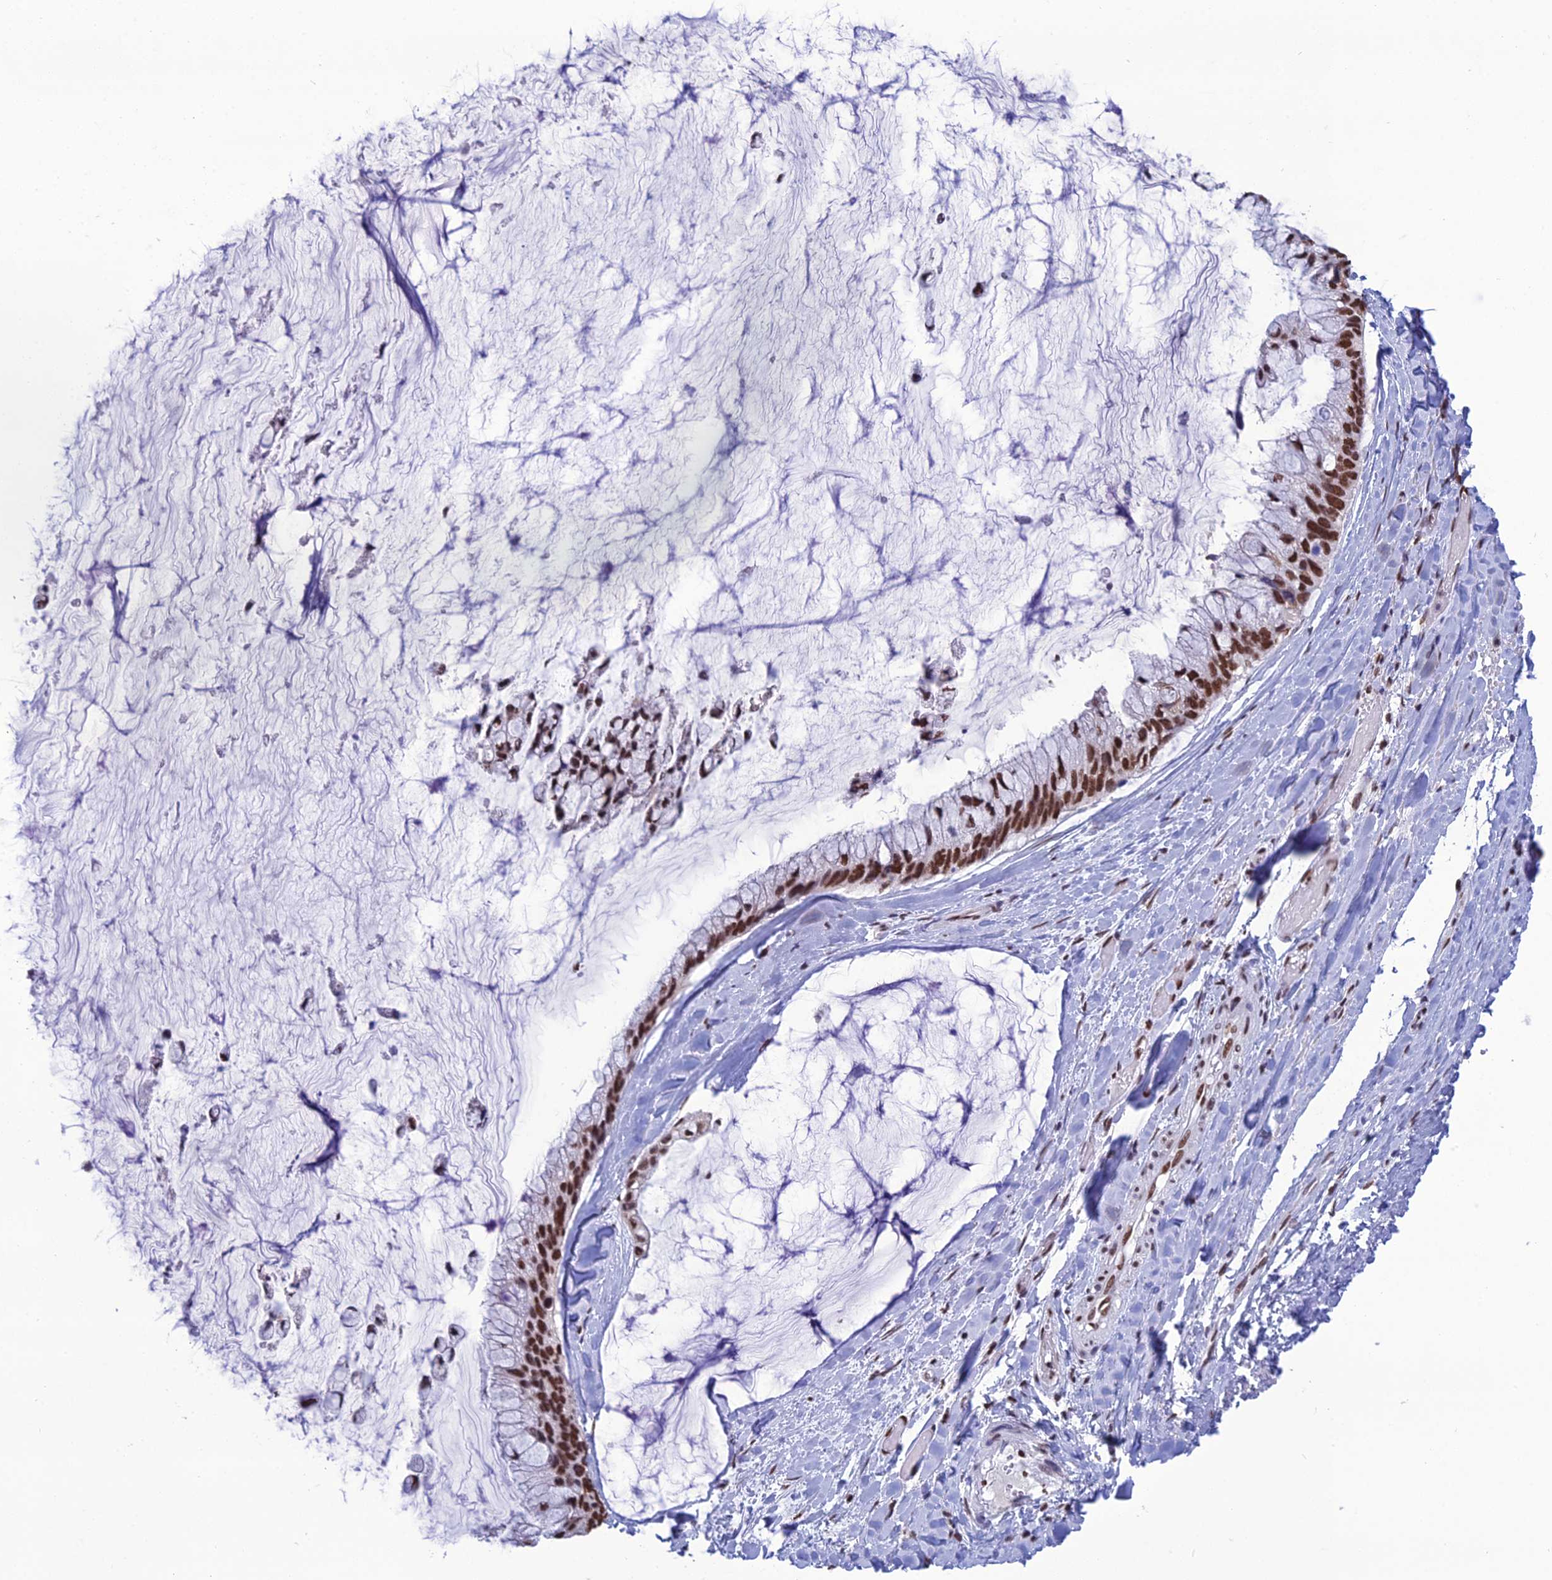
{"staining": {"intensity": "strong", "quantity": ">75%", "location": "nuclear"}, "tissue": "ovarian cancer", "cell_type": "Tumor cells", "image_type": "cancer", "snomed": [{"axis": "morphology", "description": "Cystadenocarcinoma, mucinous, NOS"}, {"axis": "topography", "description": "Ovary"}], "caption": "Brown immunohistochemical staining in ovarian cancer (mucinous cystadenocarcinoma) reveals strong nuclear expression in approximately >75% of tumor cells. The staining was performed using DAB, with brown indicating positive protein expression. Nuclei are stained blue with hematoxylin.", "gene": "PRAMEF12", "patient": {"sex": "female", "age": 39}}